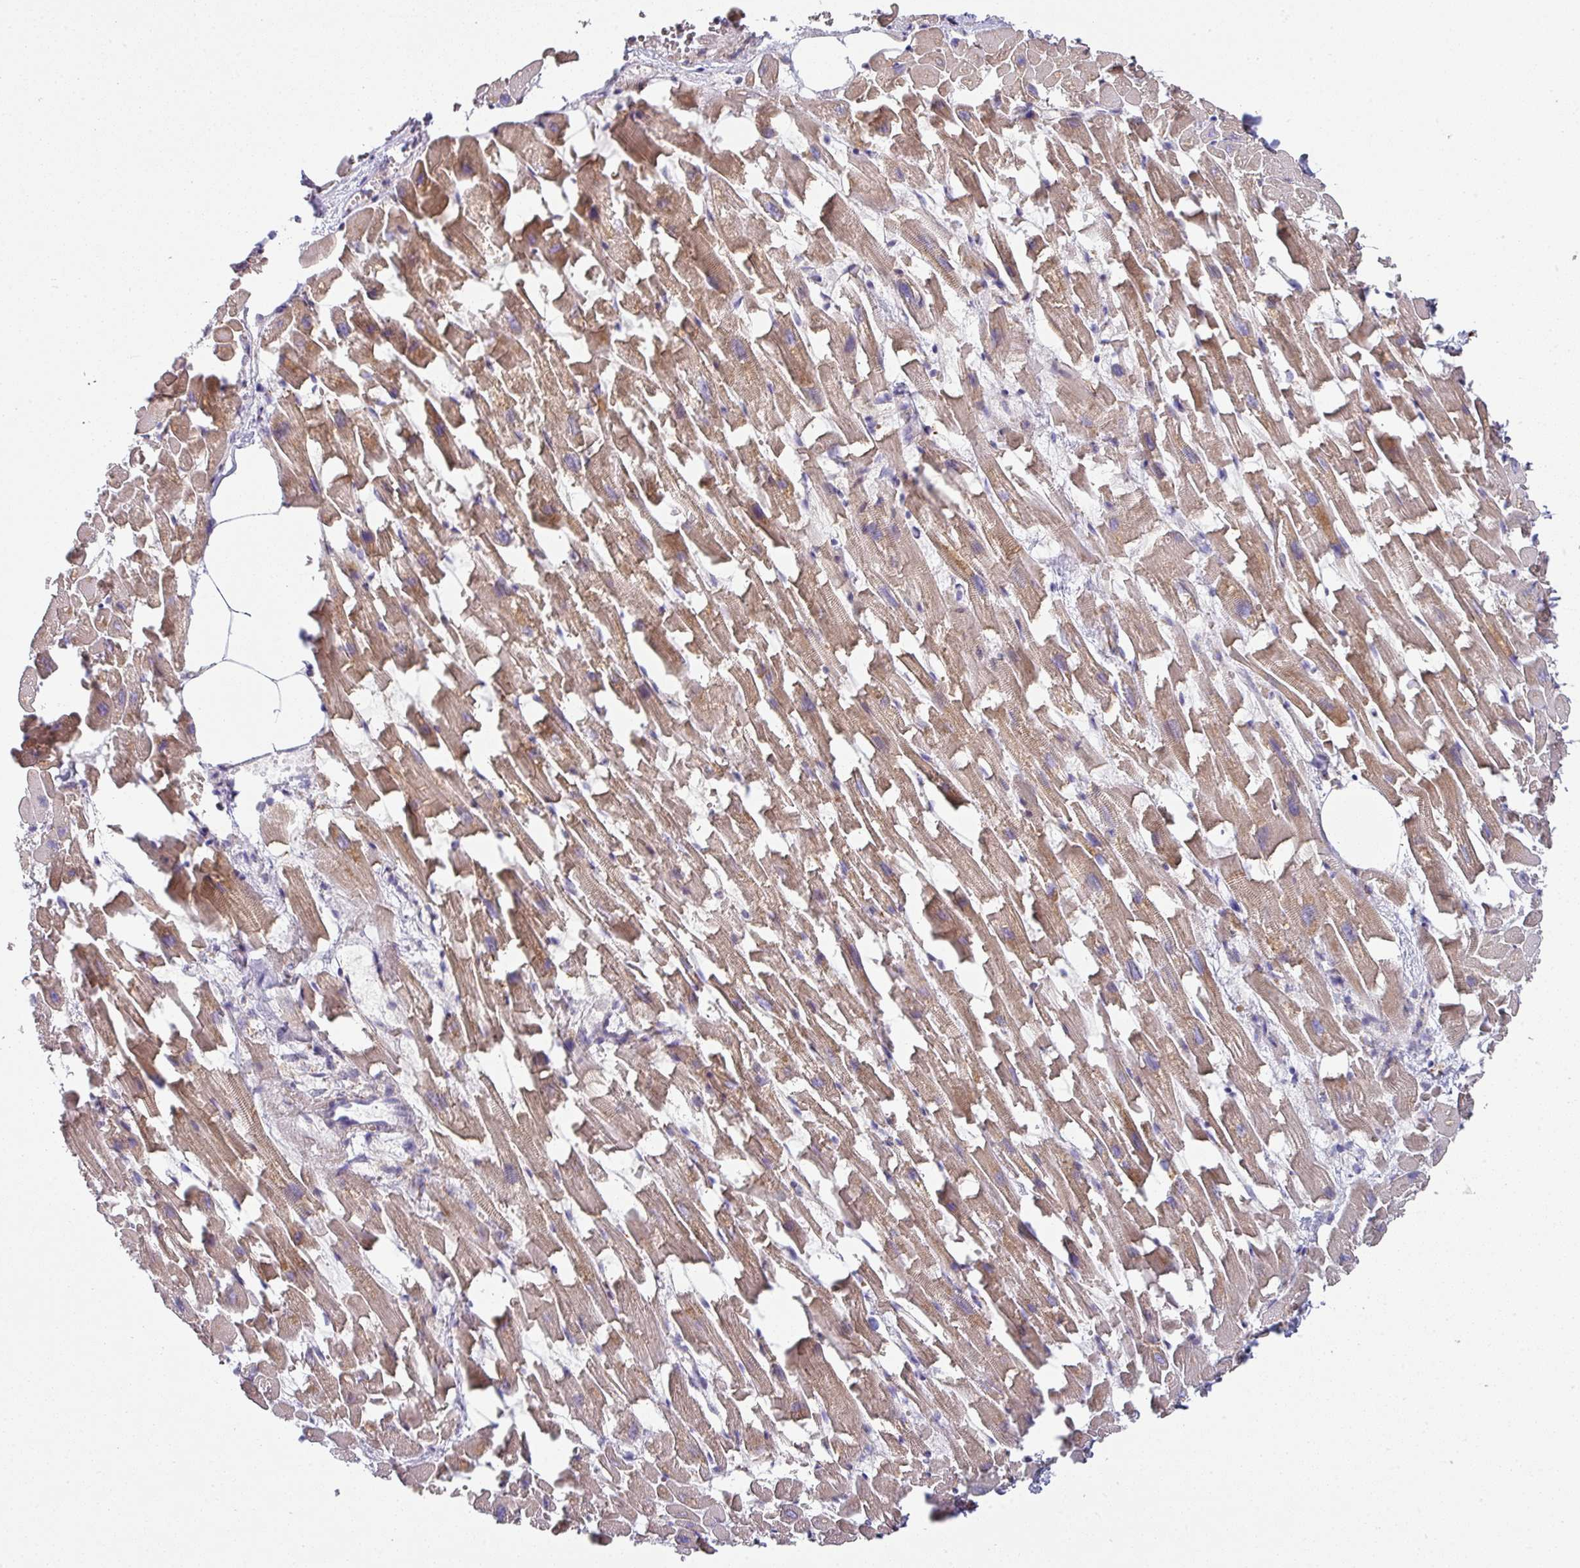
{"staining": {"intensity": "moderate", "quantity": ">75%", "location": "cytoplasmic/membranous"}, "tissue": "heart muscle", "cell_type": "Cardiomyocytes", "image_type": "normal", "snomed": [{"axis": "morphology", "description": "Normal tissue, NOS"}, {"axis": "topography", "description": "Heart"}], "caption": "IHC of unremarkable heart muscle reveals medium levels of moderate cytoplasmic/membranous positivity in approximately >75% of cardiomyocytes. Using DAB (brown) and hematoxylin (blue) stains, captured at high magnification using brightfield microscopy.", "gene": "ZNF268", "patient": {"sex": "female", "age": 64}}